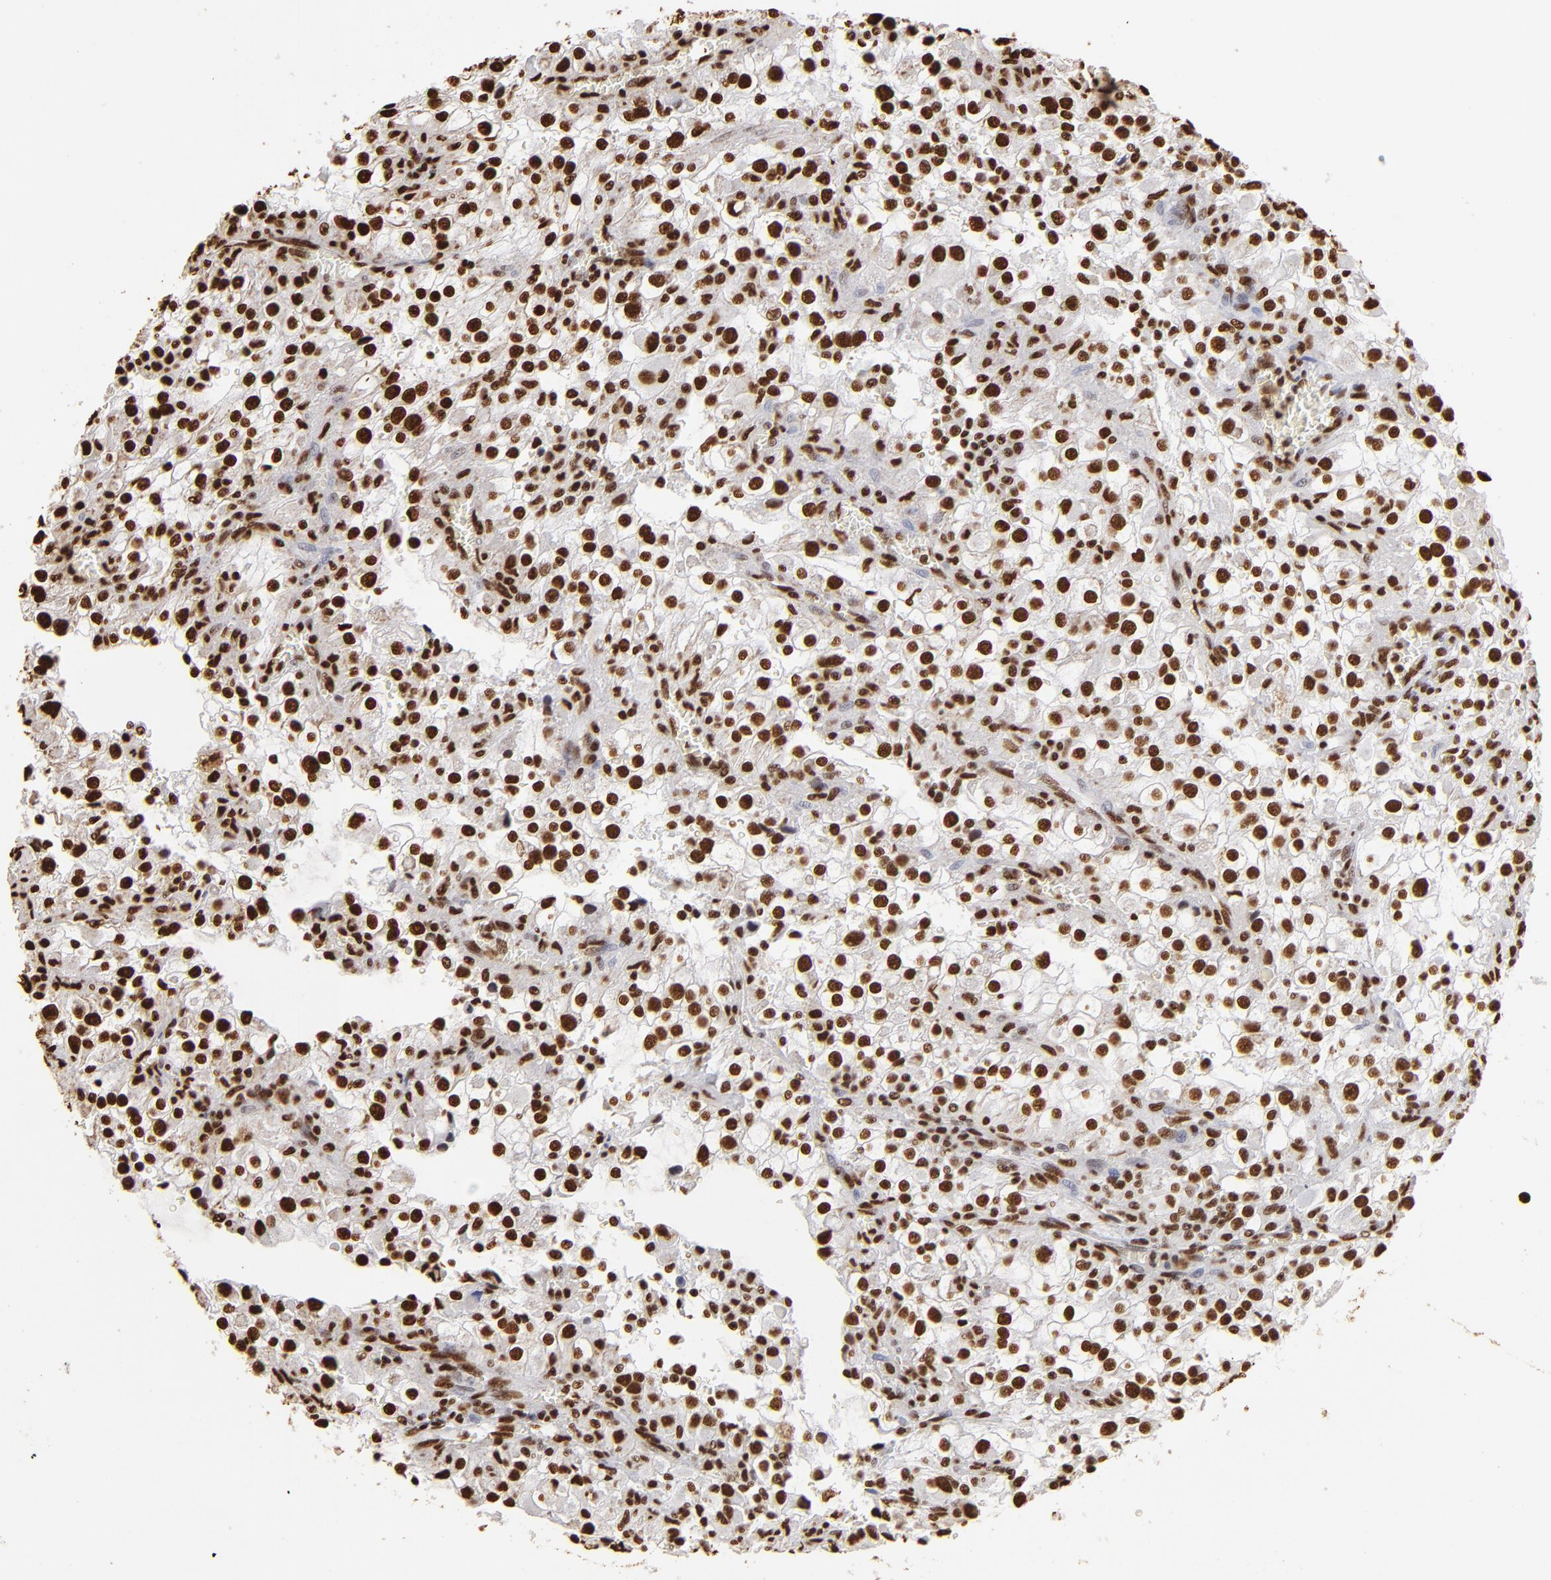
{"staining": {"intensity": "strong", "quantity": ">75%", "location": "nuclear"}, "tissue": "renal cancer", "cell_type": "Tumor cells", "image_type": "cancer", "snomed": [{"axis": "morphology", "description": "Adenocarcinoma, NOS"}, {"axis": "topography", "description": "Kidney"}], "caption": "The photomicrograph shows staining of renal cancer (adenocarcinoma), revealing strong nuclear protein expression (brown color) within tumor cells. The protein of interest is stained brown, and the nuclei are stained in blue (DAB (3,3'-diaminobenzidine) IHC with brightfield microscopy, high magnification).", "gene": "ILF3", "patient": {"sex": "female", "age": 52}}